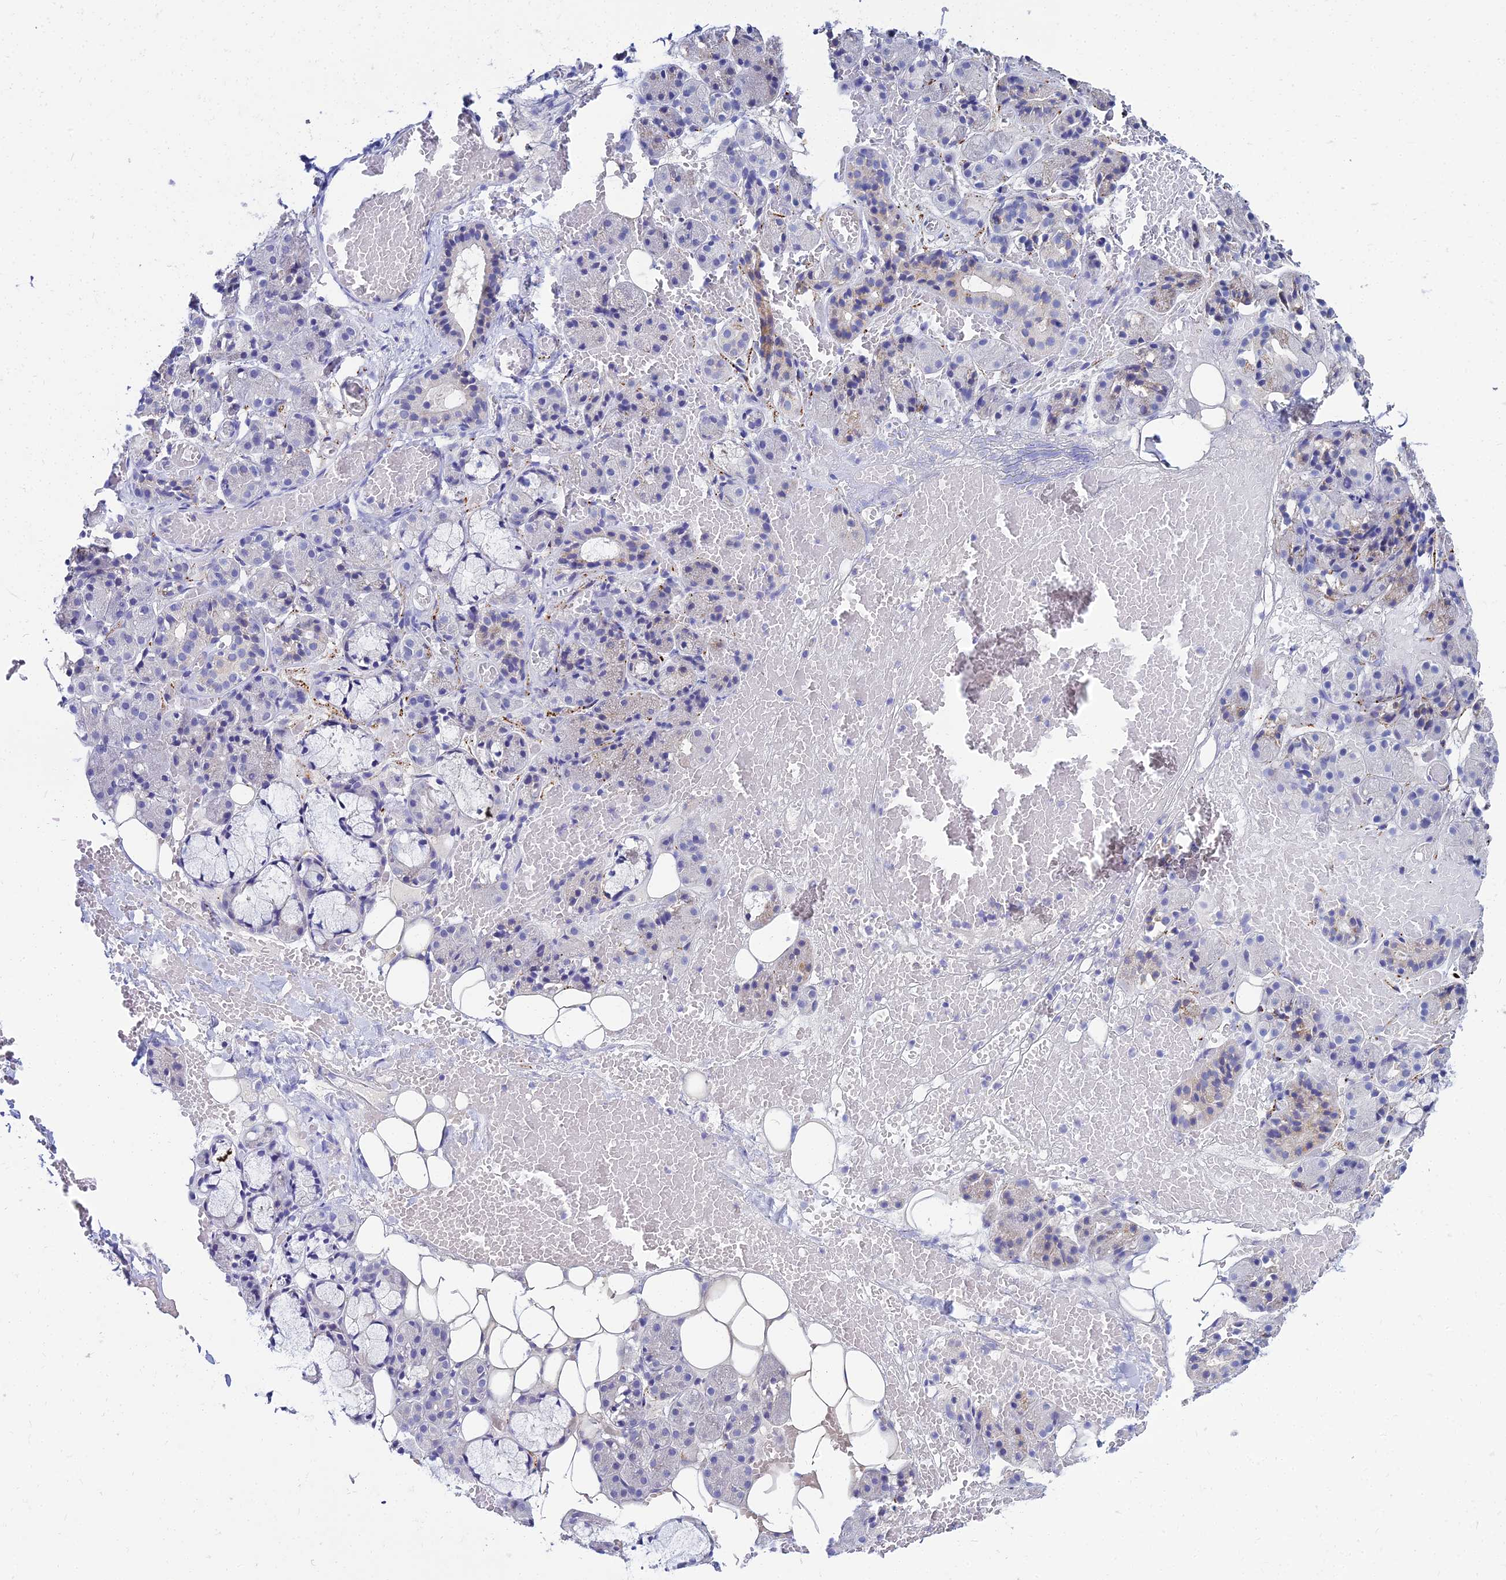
{"staining": {"intensity": "negative", "quantity": "none", "location": "none"}, "tissue": "salivary gland", "cell_type": "Glandular cells", "image_type": "normal", "snomed": [{"axis": "morphology", "description": "Normal tissue, NOS"}, {"axis": "topography", "description": "Salivary gland"}], "caption": "Human salivary gland stained for a protein using immunohistochemistry (IHC) shows no positivity in glandular cells.", "gene": "NPY", "patient": {"sex": "male", "age": 63}}